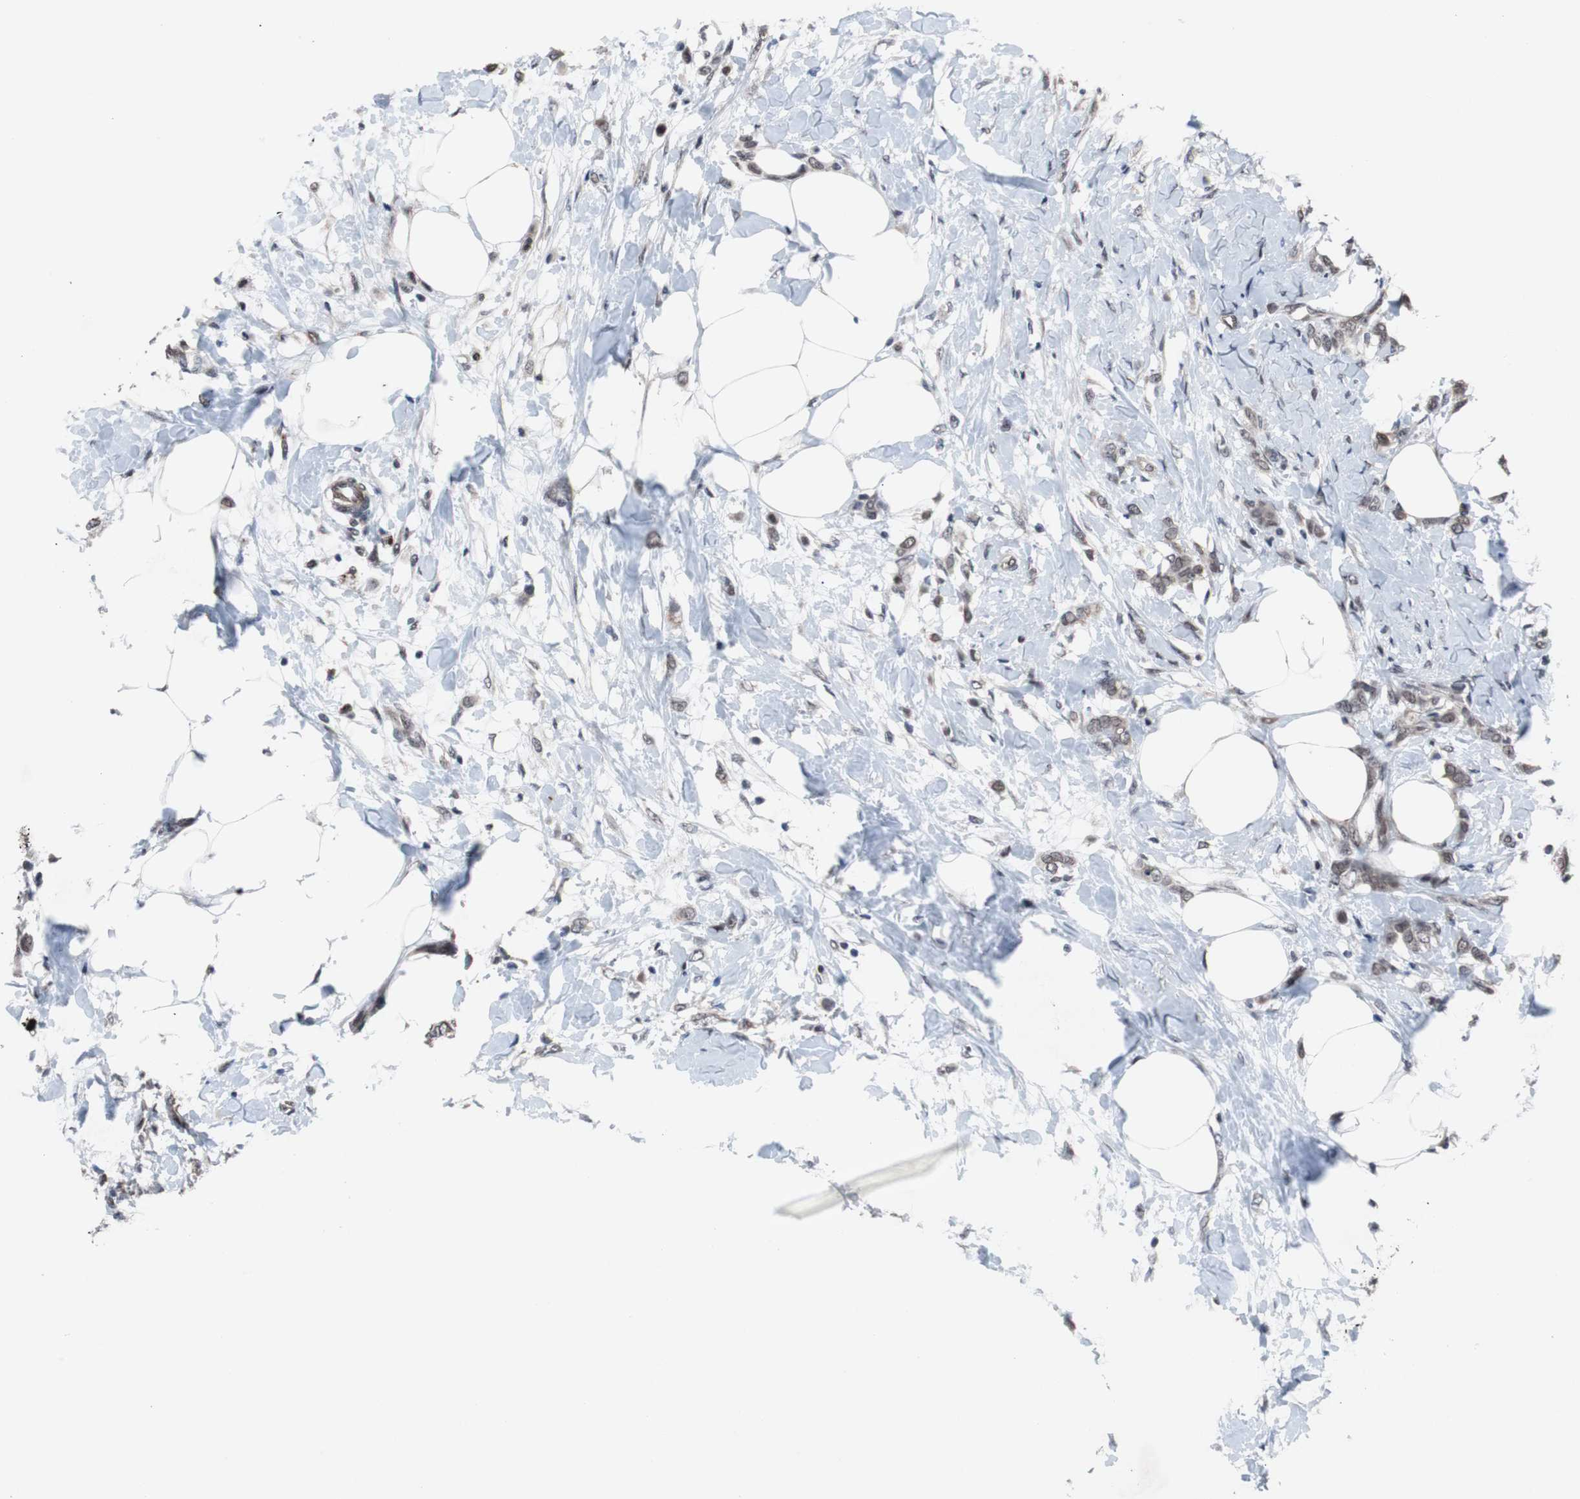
{"staining": {"intensity": "weak", "quantity": ">75%", "location": "nuclear"}, "tissue": "breast cancer", "cell_type": "Tumor cells", "image_type": "cancer", "snomed": [{"axis": "morphology", "description": "Lobular carcinoma, in situ"}, {"axis": "morphology", "description": "Lobular carcinoma"}, {"axis": "topography", "description": "Breast"}], "caption": "High-magnification brightfield microscopy of lobular carcinoma in situ (breast) stained with DAB (brown) and counterstained with hematoxylin (blue). tumor cells exhibit weak nuclear expression is seen in approximately>75% of cells.", "gene": "GTF2F2", "patient": {"sex": "female", "age": 41}}